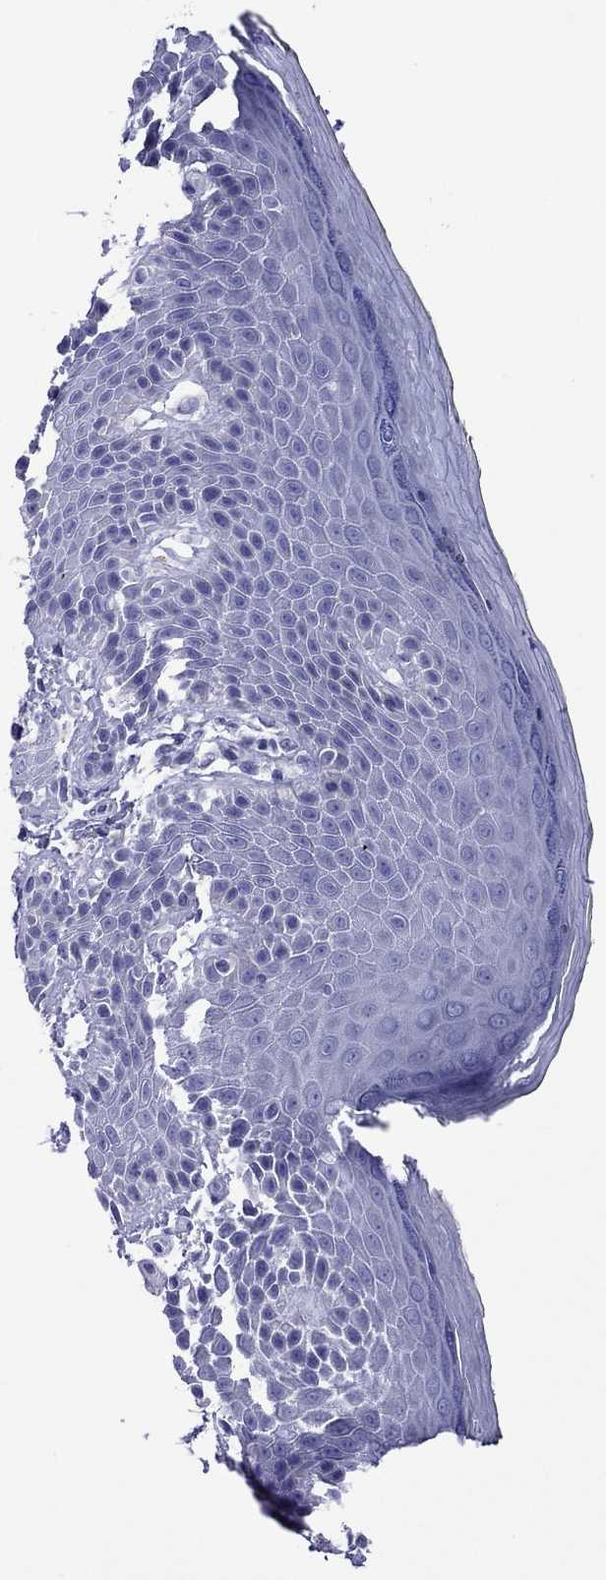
{"staining": {"intensity": "negative", "quantity": "none", "location": "none"}, "tissue": "skin", "cell_type": "Epidermal cells", "image_type": "normal", "snomed": [{"axis": "morphology", "description": "Normal tissue, NOS"}, {"axis": "topography", "description": "Anal"}, {"axis": "topography", "description": "Peripheral nerve tissue"}], "caption": "Image shows no significant protein staining in epidermal cells of unremarkable skin. (DAB immunohistochemistry (IHC) visualized using brightfield microscopy, high magnification).", "gene": "FIGLA", "patient": {"sex": "male", "age": 51}}